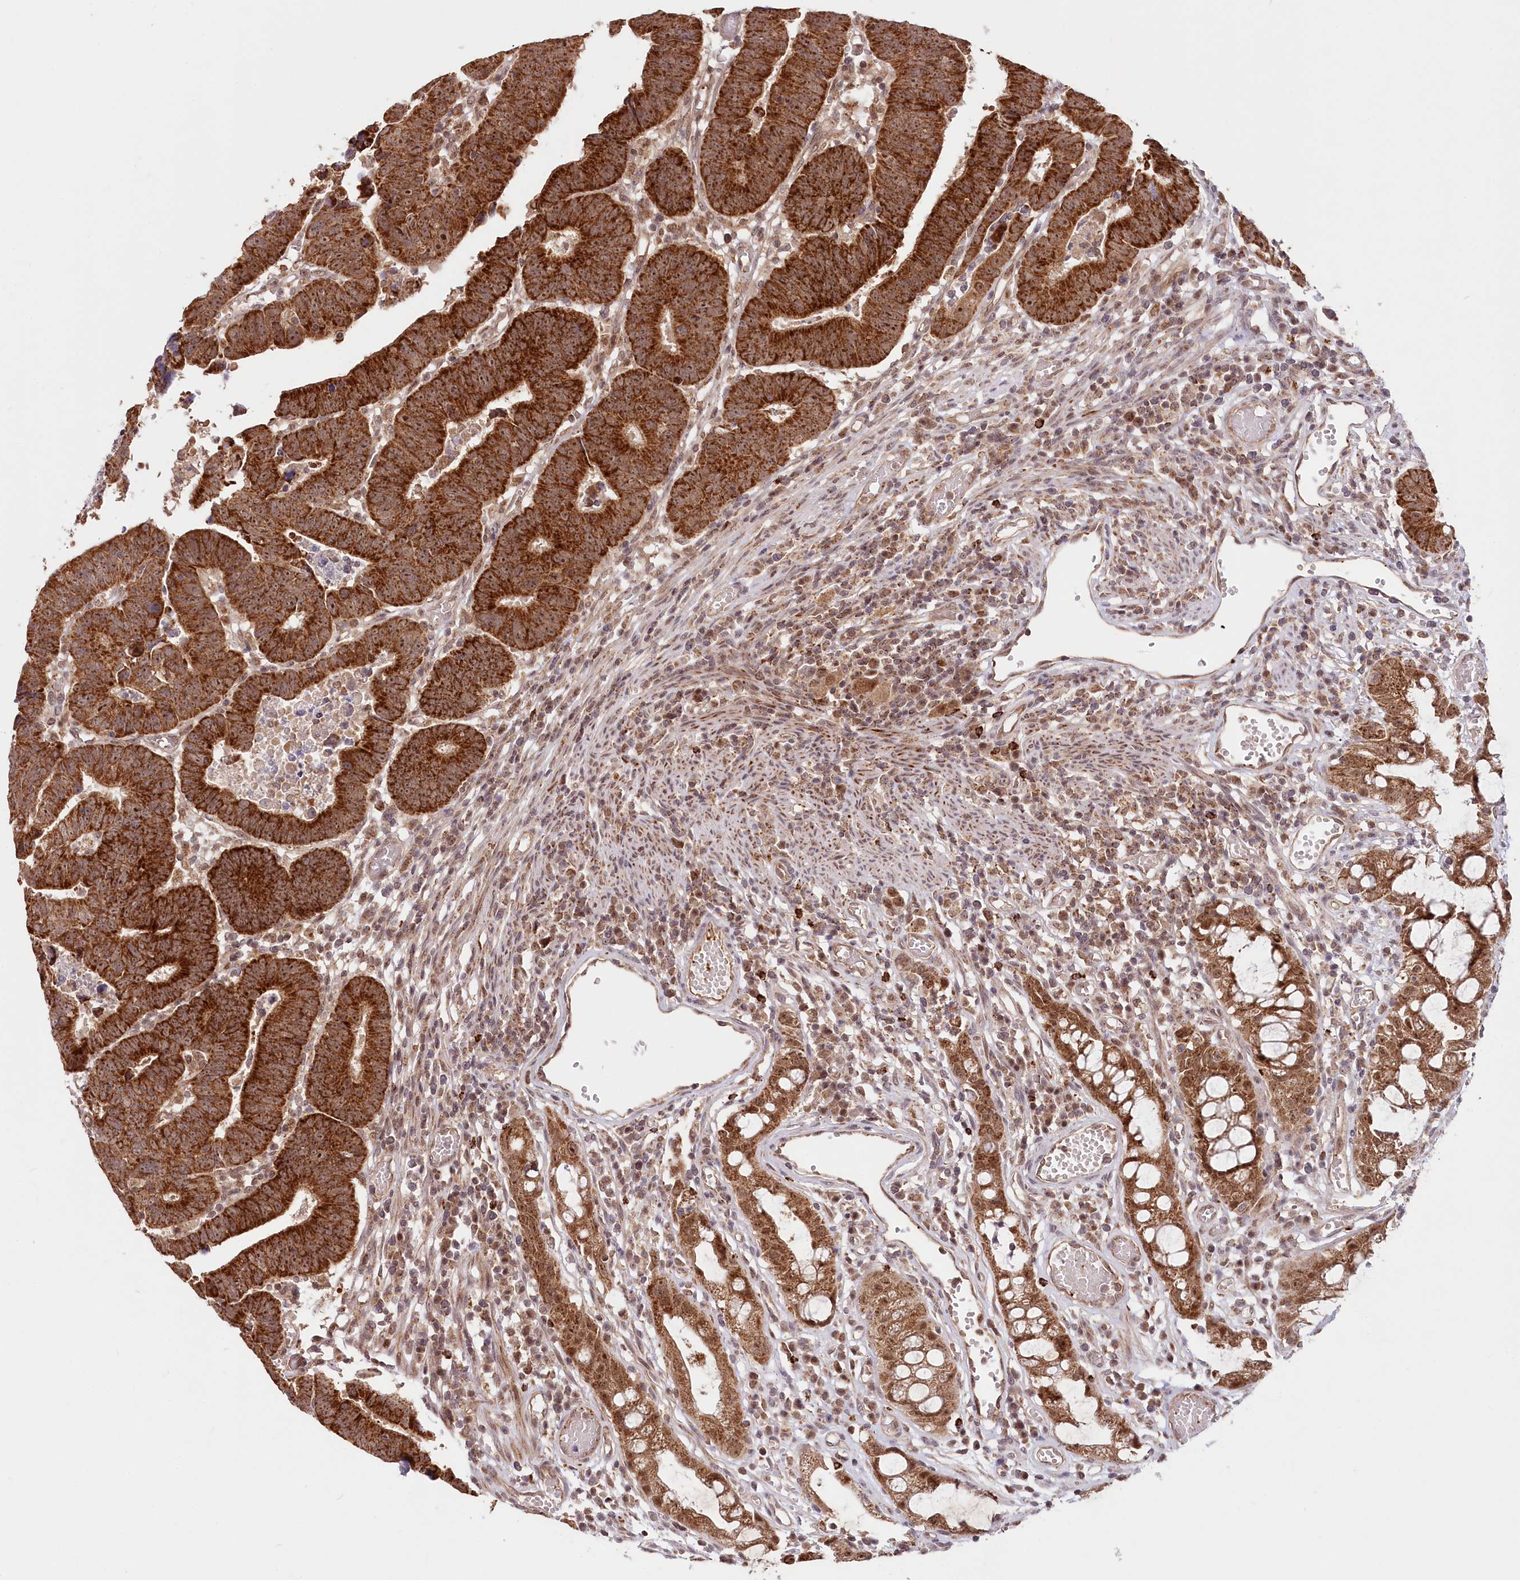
{"staining": {"intensity": "strong", "quantity": ">75%", "location": "cytoplasmic/membranous,nuclear"}, "tissue": "colorectal cancer", "cell_type": "Tumor cells", "image_type": "cancer", "snomed": [{"axis": "morphology", "description": "Adenocarcinoma, NOS"}, {"axis": "topography", "description": "Rectum"}], "caption": "The photomicrograph demonstrates staining of colorectal adenocarcinoma, revealing strong cytoplasmic/membranous and nuclear protein positivity (brown color) within tumor cells. Nuclei are stained in blue.", "gene": "RTN4IP1", "patient": {"sex": "female", "age": 65}}